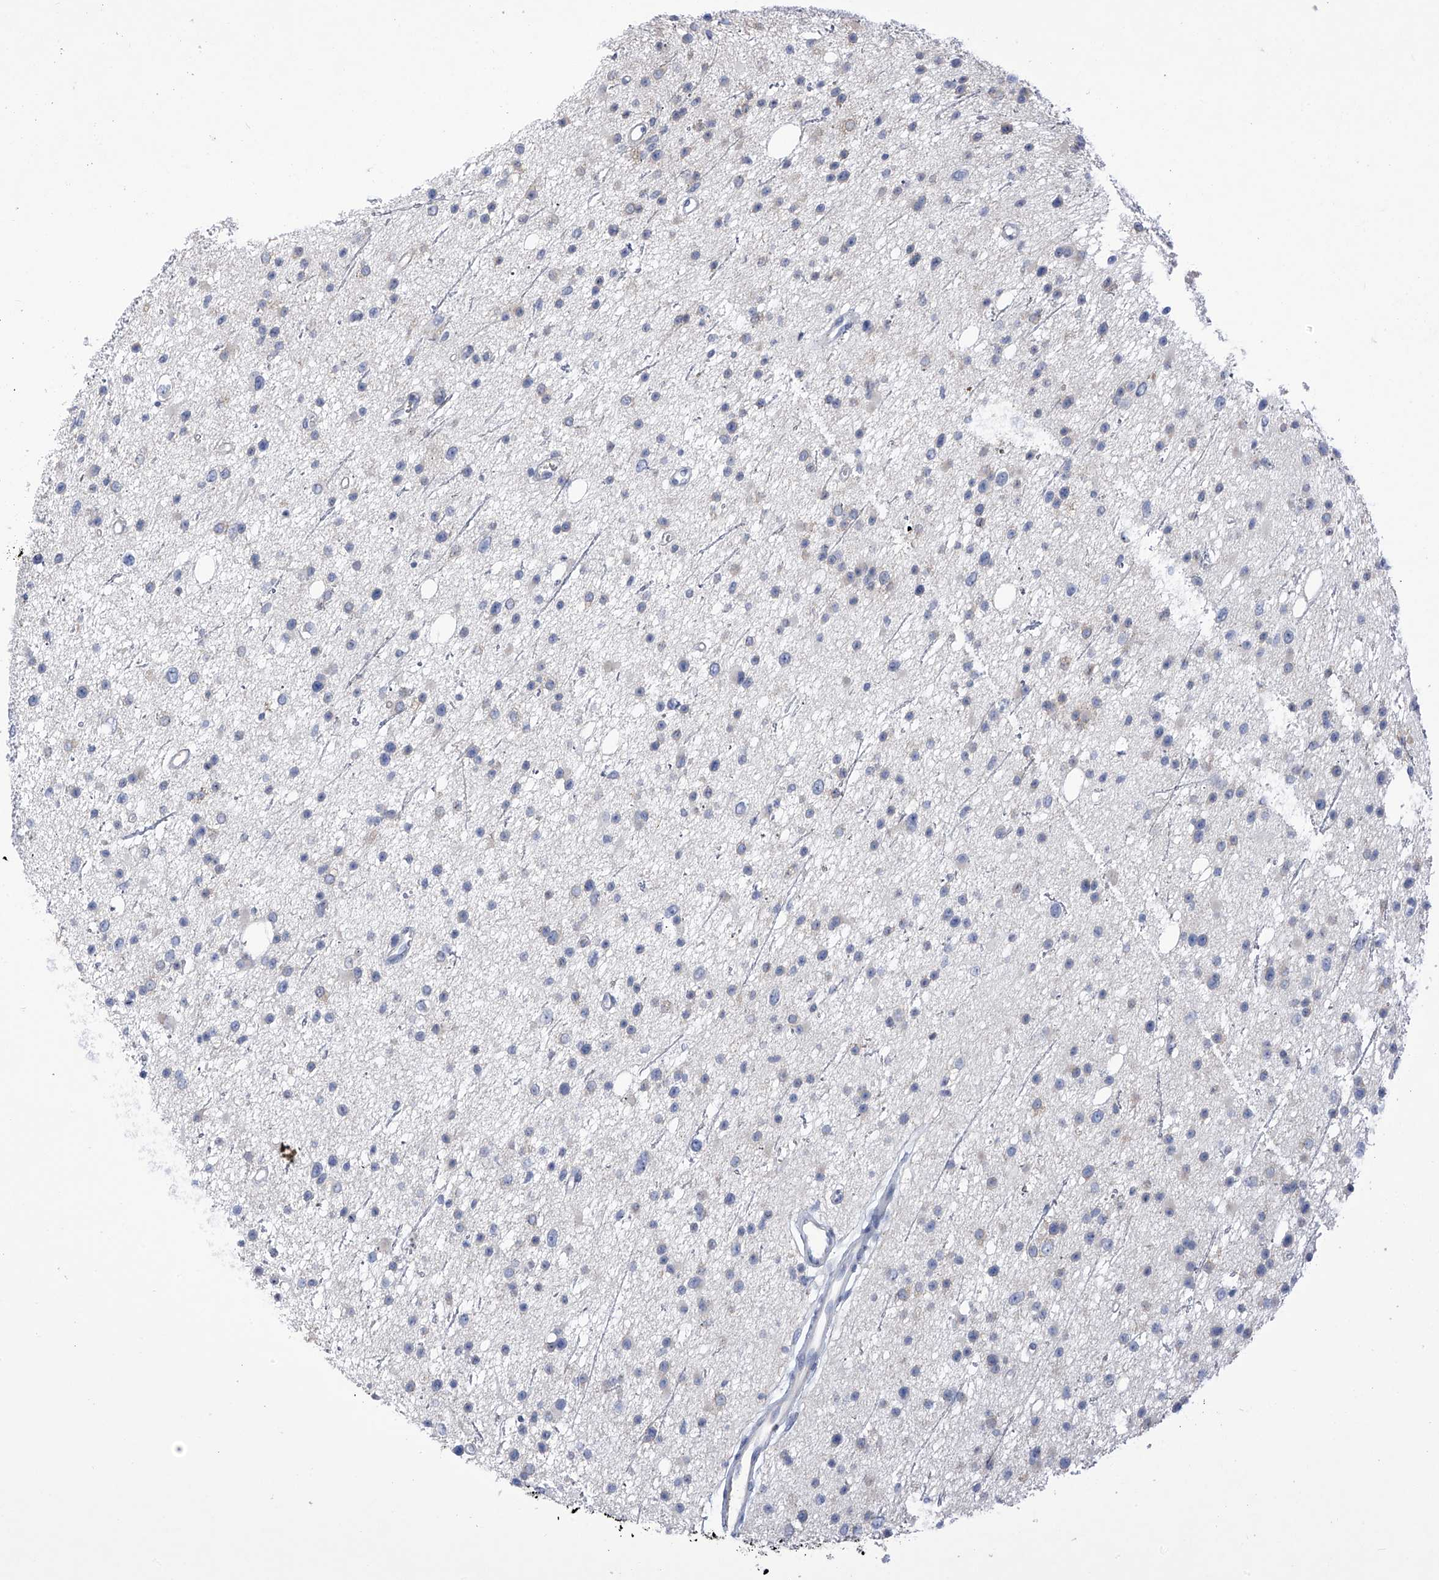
{"staining": {"intensity": "weak", "quantity": "<25%", "location": "cytoplasmic/membranous"}, "tissue": "glioma", "cell_type": "Tumor cells", "image_type": "cancer", "snomed": [{"axis": "morphology", "description": "Glioma, malignant, Low grade"}, {"axis": "topography", "description": "Cerebral cortex"}], "caption": "Immunohistochemical staining of glioma displays no significant staining in tumor cells.", "gene": "SLCO4A1", "patient": {"sex": "female", "age": 39}}